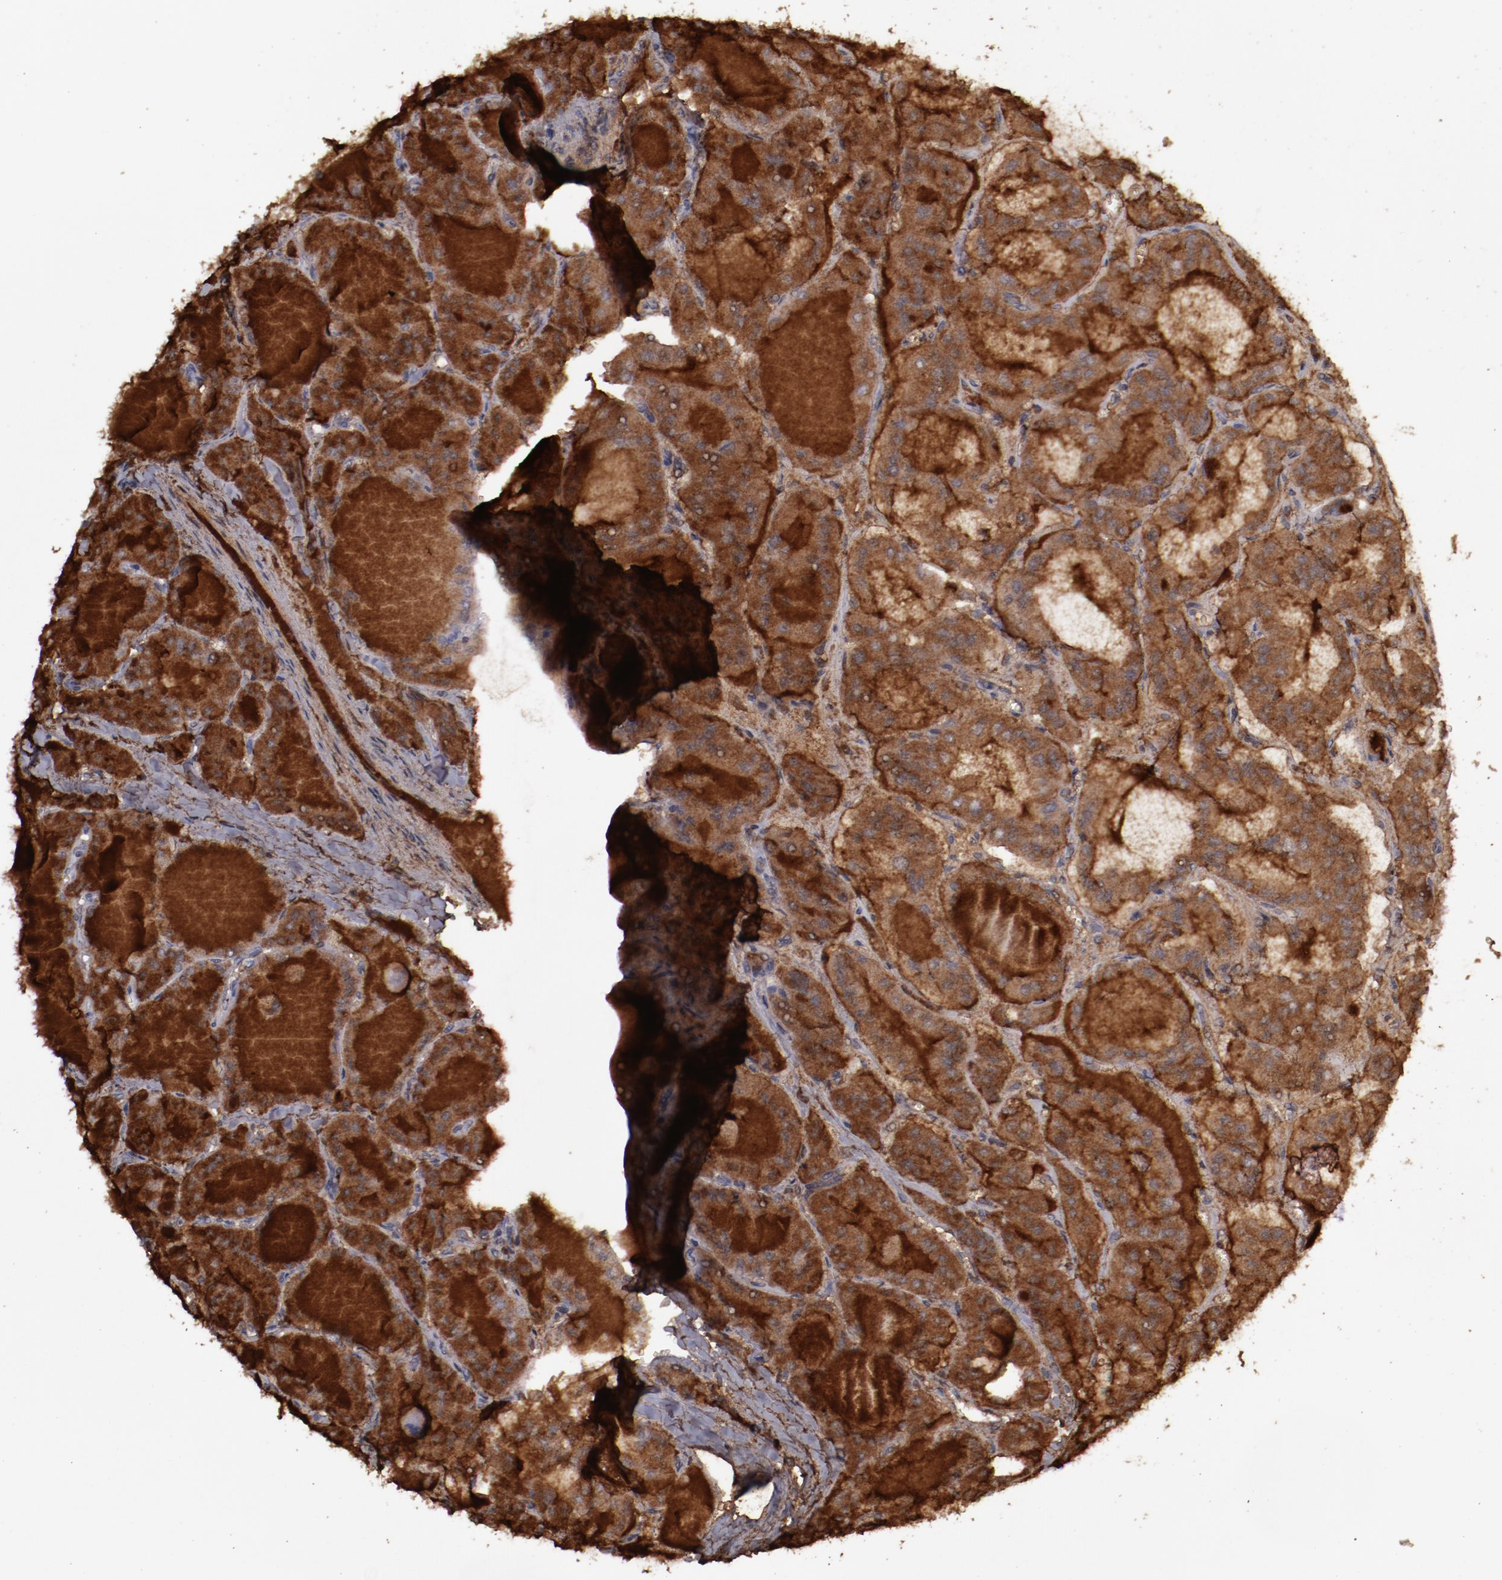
{"staining": {"intensity": "strong", "quantity": ">75%", "location": "cytoplasmic/membranous"}, "tissue": "thyroid cancer", "cell_type": "Tumor cells", "image_type": "cancer", "snomed": [{"axis": "morphology", "description": "Papillary adenocarcinoma, NOS"}, {"axis": "topography", "description": "Thyroid gland"}], "caption": "Thyroid cancer tissue displays strong cytoplasmic/membranous staining in approximately >75% of tumor cells (brown staining indicates protein expression, while blue staining denotes nuclei).", "gene": "FAT1", "patient": {"sex": "male", "age": 20}}